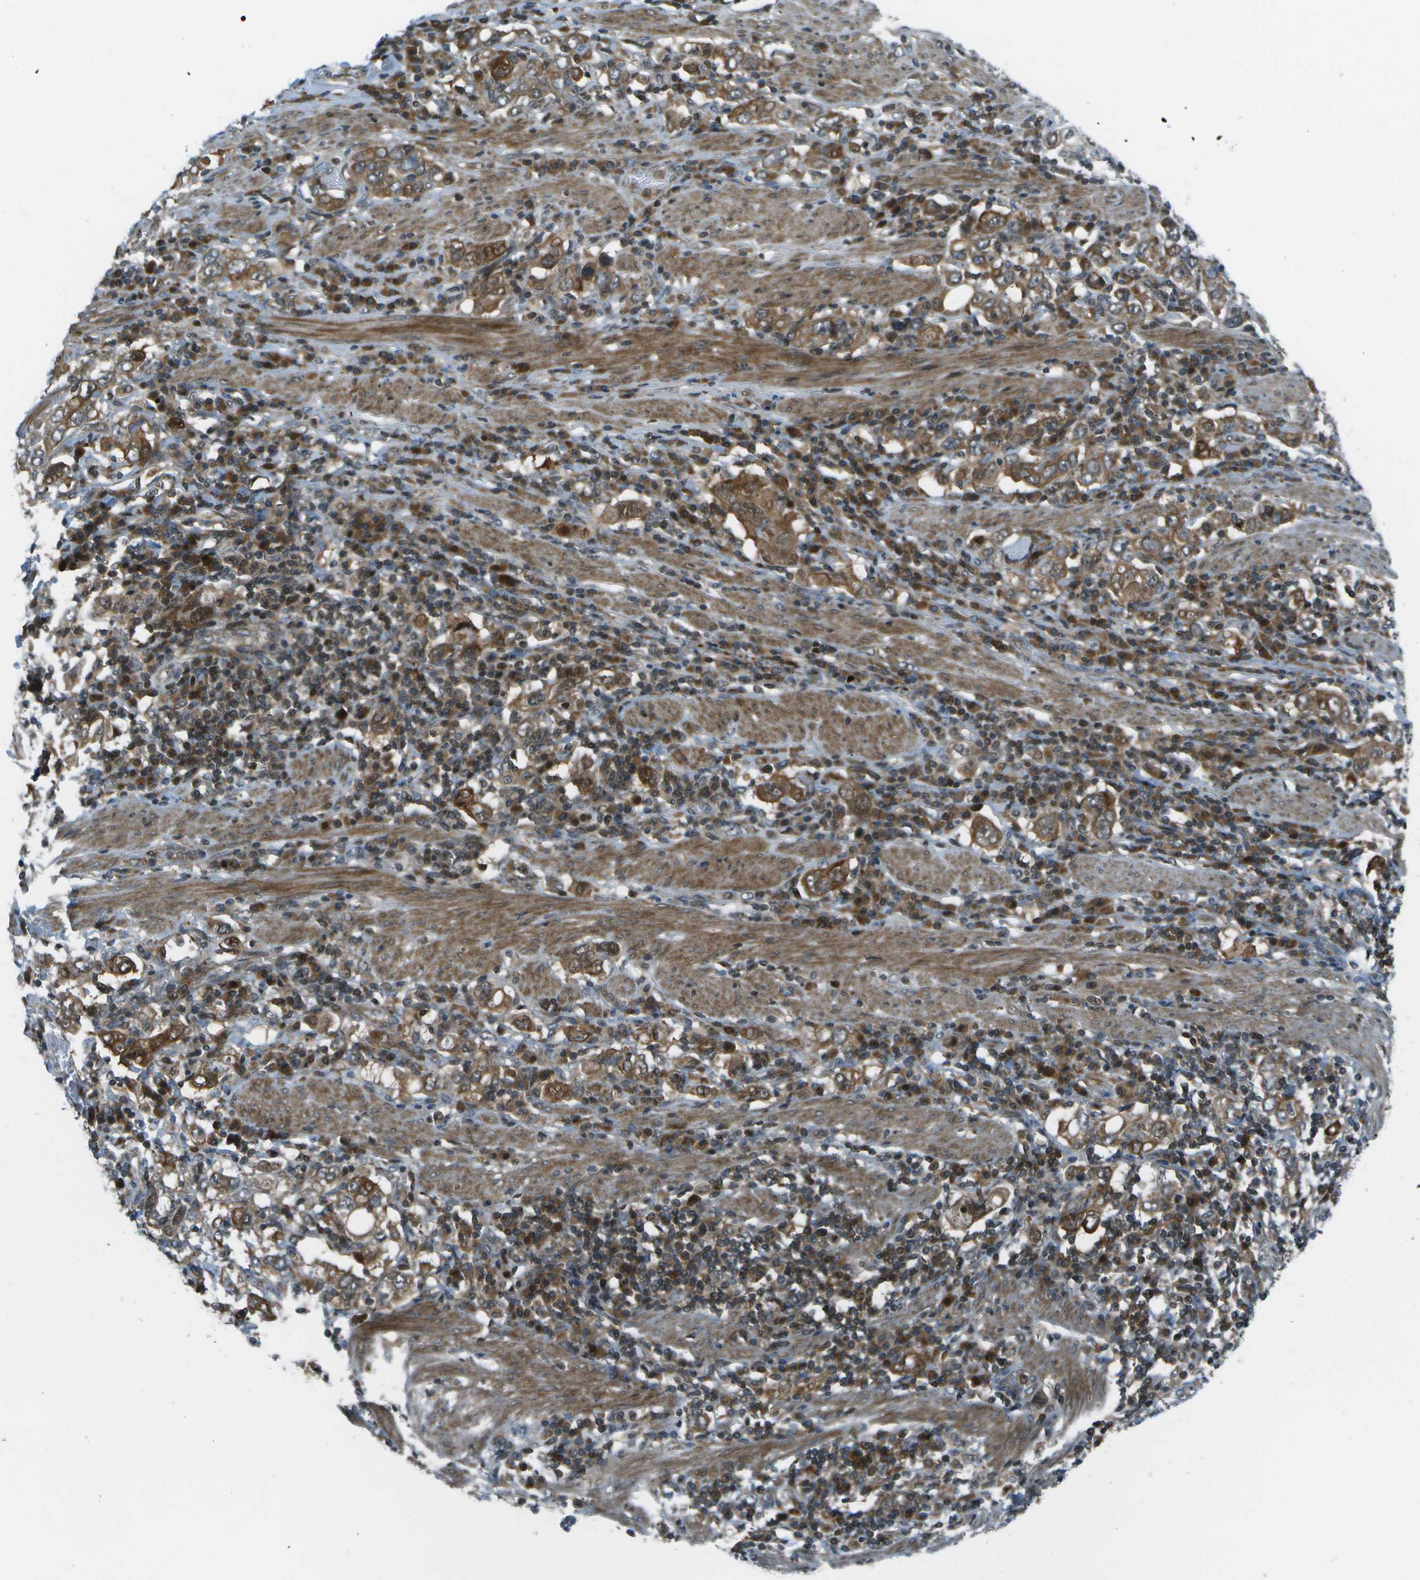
{"staining": {"intensity": "moderate", "quantity": ">75%", "location": "cytoplasmic/membranous"}, "tissue": "stomach cancer", "cell_type": "Tumor cells", "image_type": "cancer", "snomed": [{"axis": "morphology", "description": "Adenocarcinoma, NOS"}, {"axis": "topography", "description": "Stomach, upper"}], "caption": "Moderate cytoplasmic/membranous staining for a protein is present in approximately >75% of tumor cells of stomach cancer (adenocarcinoma) using immunohistochemistry.", "gene": "TMEM19", "patient": {"sex": "male", "age": 62}}